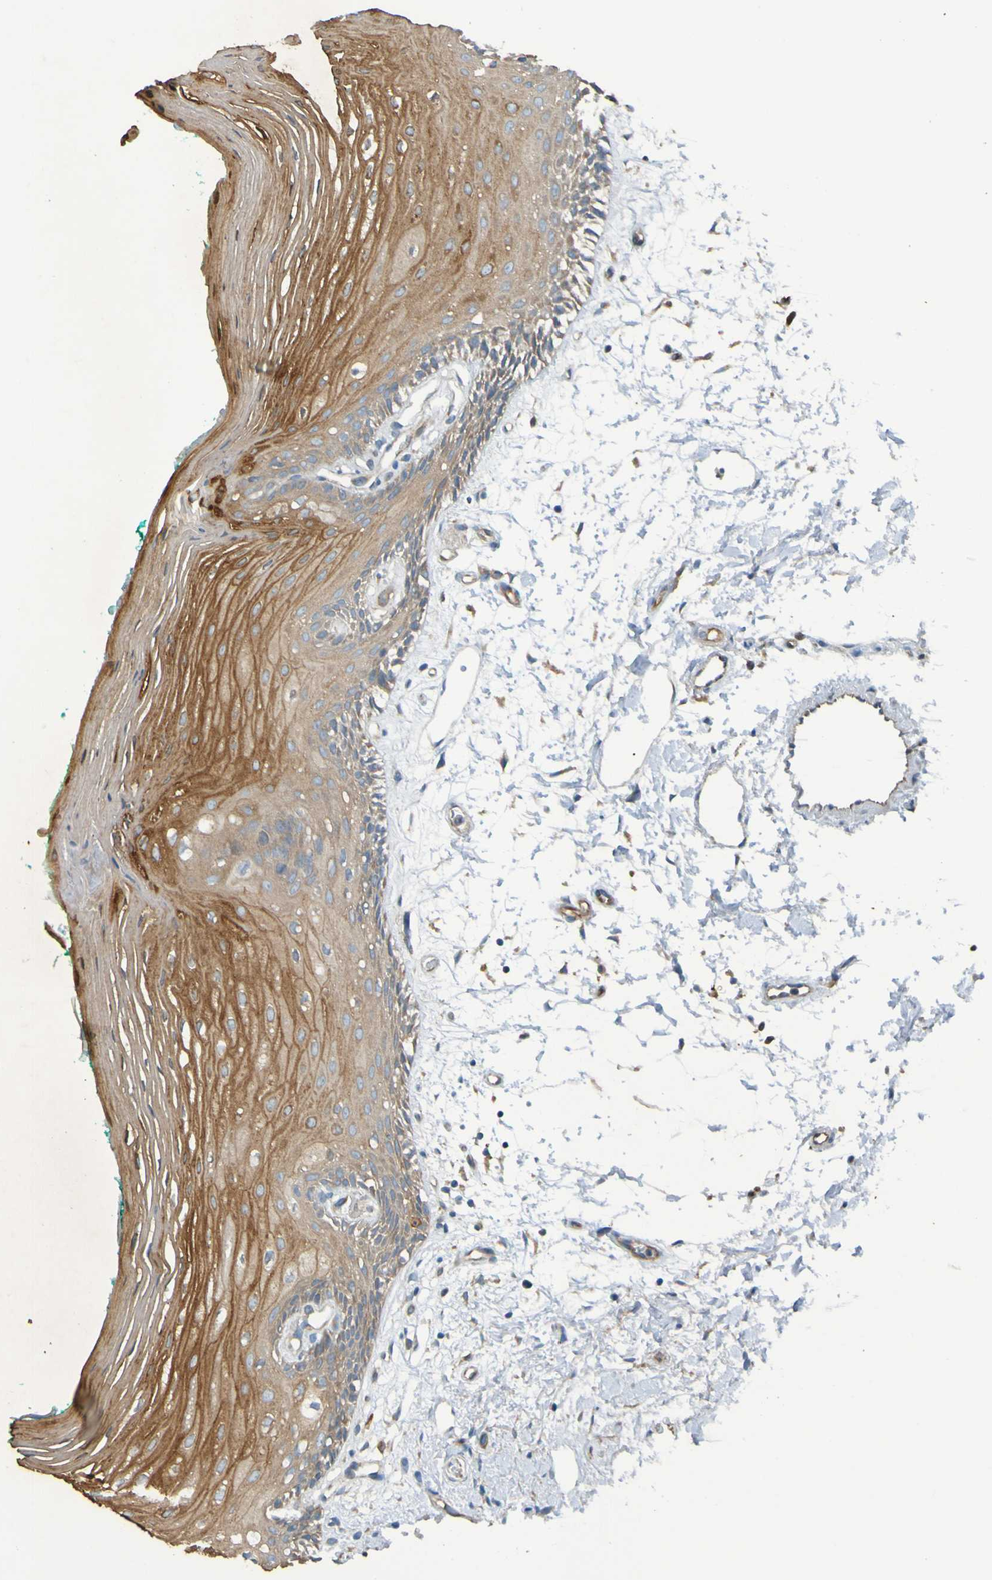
{"staining": {"intensity": "moderate", "quantity": ">75%", "location": "cytoplasmic/membranous"}, "tissue": "oral mucosa", "cell_type": "Squamous epithelial cells", "image_type": "normal", "snomed": [{"axis": "morphology", "description": "Normal tissue, NOS"}, {"axis": "topography", "description": "Skeletal muscle"}, {"axis": "topography", "description": "Oral tissue"}, {"axis": "topography", "description": "Peripheral nerve tissue"}], "caption": "Protein expression analysis of normal human oral mucosa reveals moderate cytoplasmic/membranous expression in approximately >75% of squamous epithelial cells.", "gene": "DNAJC4", "patient": {"sex": "female", "age": 84}}